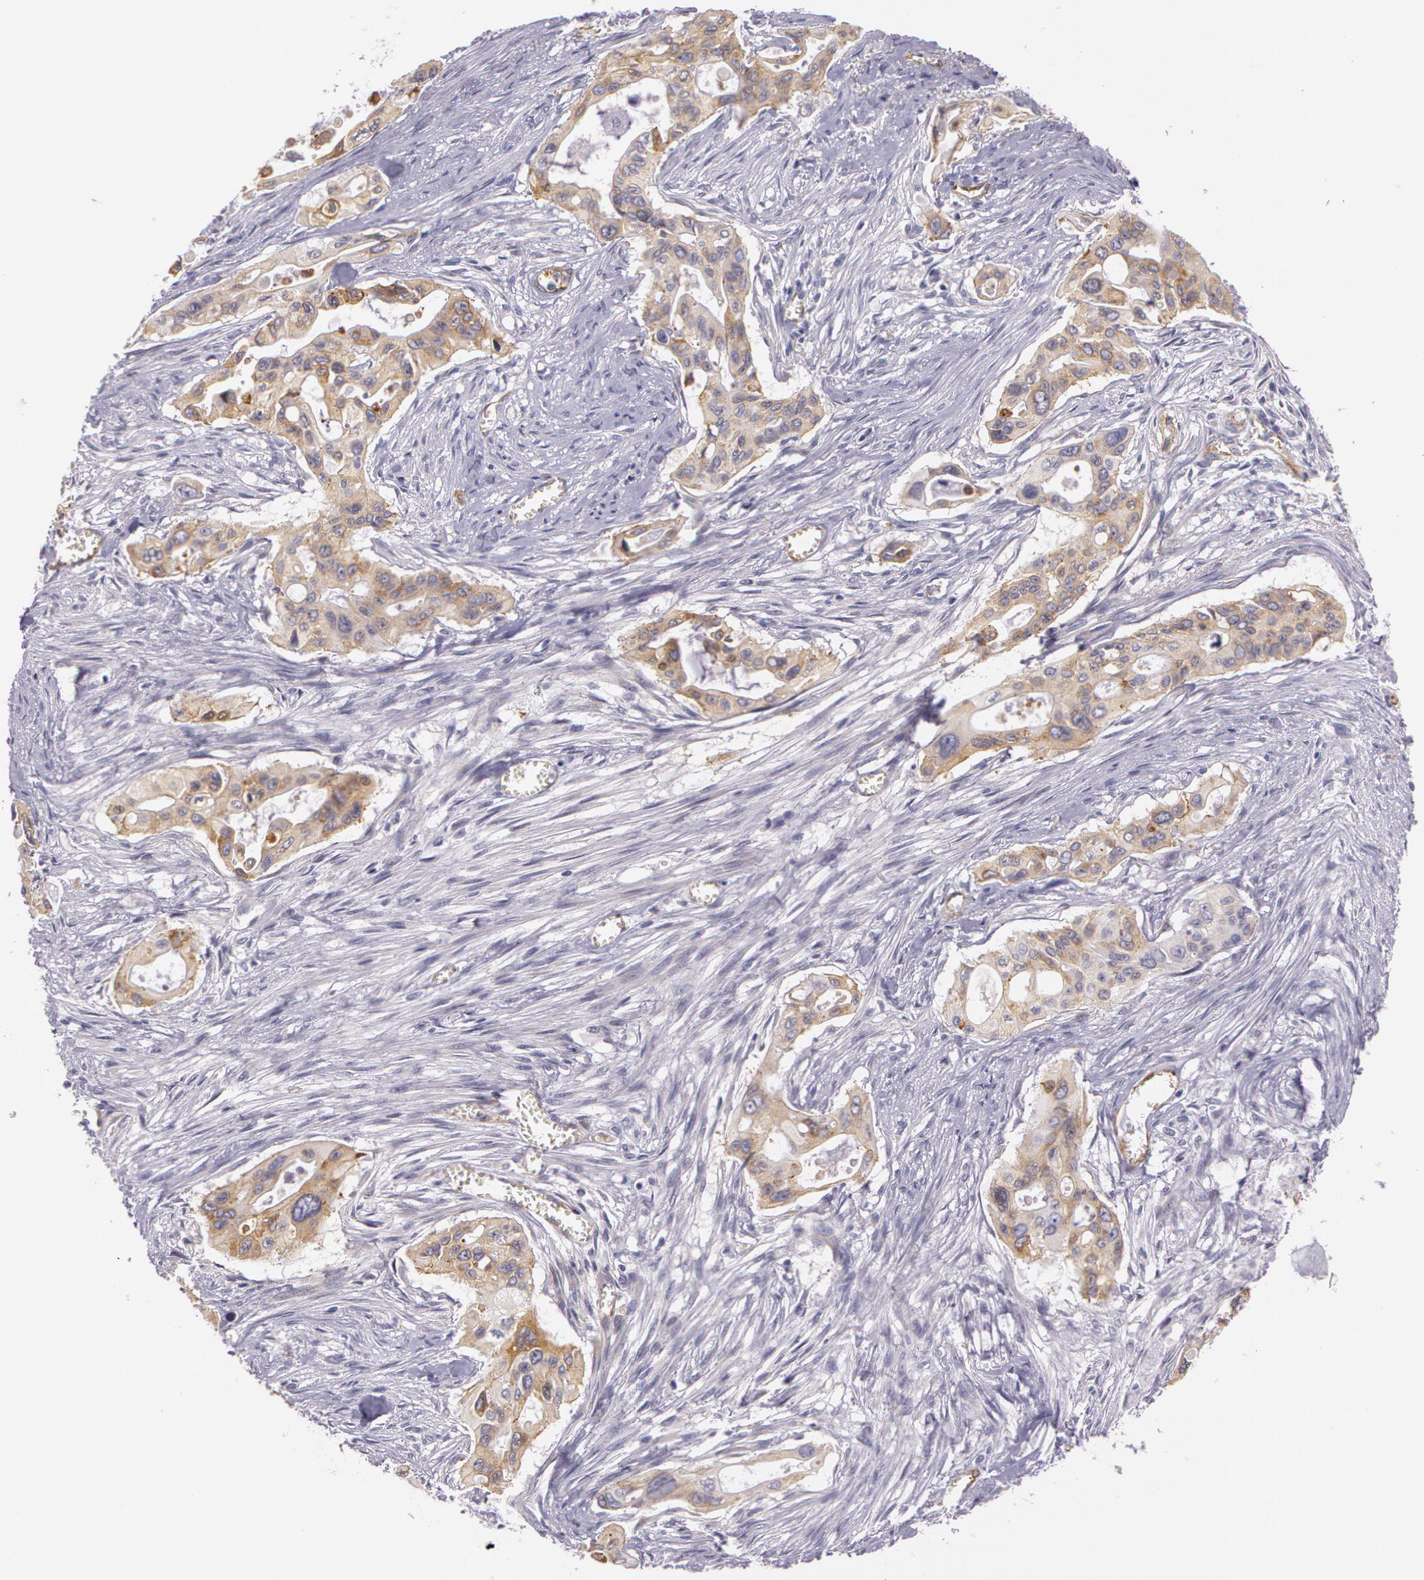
{"staining": {"intensity": "moderate", "quantity": ">75%", "location": "cytoplasmic/membranous"}, "tissue": "pancreatic cancer", "cell_type": "Tumor cells", "image_type": "cancer", "snomed": [{"axis": "morphology", "description": "Adenocarcinoma, NOS"}, {"axis": "topography", "description": "Pancreas"}], "caption": "There is medium levels of moderate cytoplasmic/membranous staining in tumor cells of adenocarcinoma (pancreatic), as demonstrated by immunohistochemical staining (brown color).", "gene": "APP", "patient": {"sex": "male", "age": 77}}